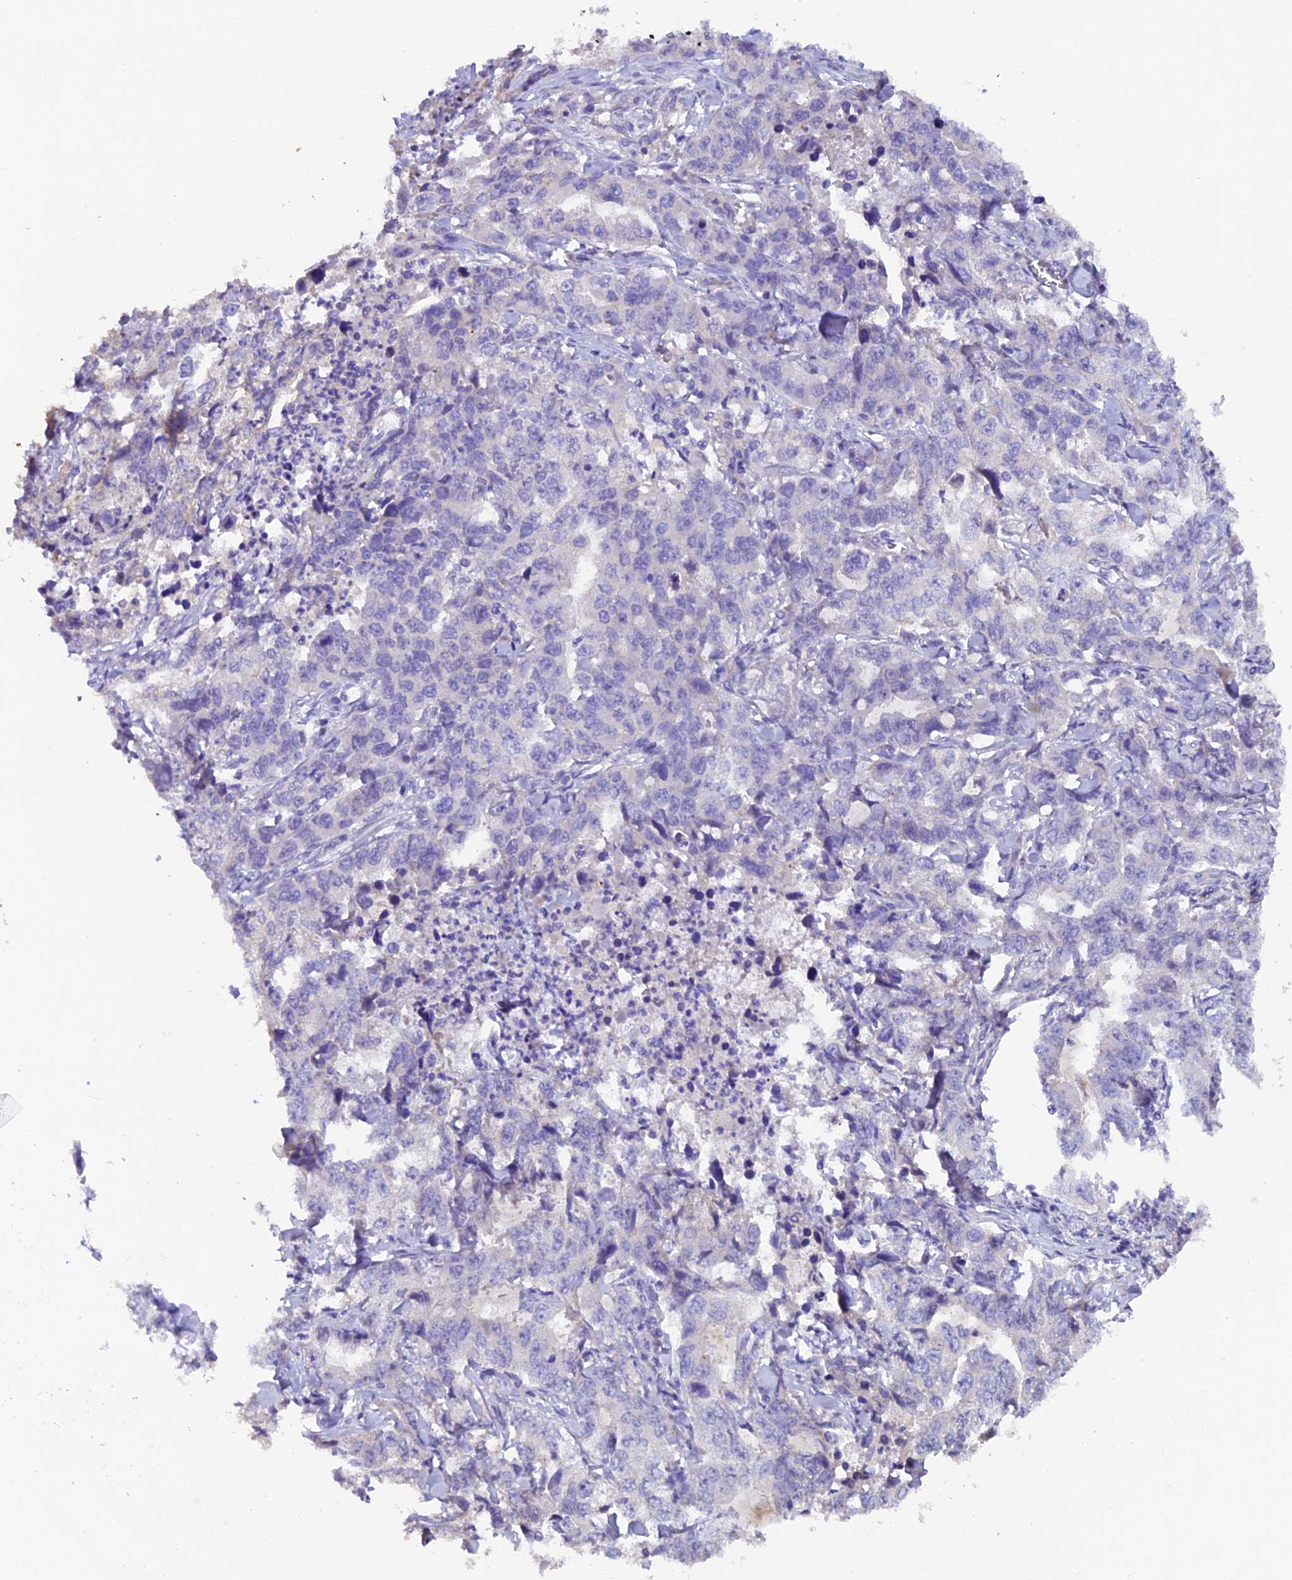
{"staining": {"intensity": "negative", "quantity": "none", "location": "none"}, "tissue": "lung cancer", "cell_type": "Tumor cells", "image_type": "cancer", "snomed": [{"axis": "morphology", "description": "Adenocarcinoma, NOS"}, {"axis": "topography", "description": "Lung"}], "caption": "Micrograph shows no protein positivity in tumor cells of lung cancer (adenocarcinoma) tissue. (DAB (3,3'-diaminobenzidine) immunohistochemistry (IHC), high magnification).", "gene": "NCK2", "patient": {"sex": "female", "age": 51}}